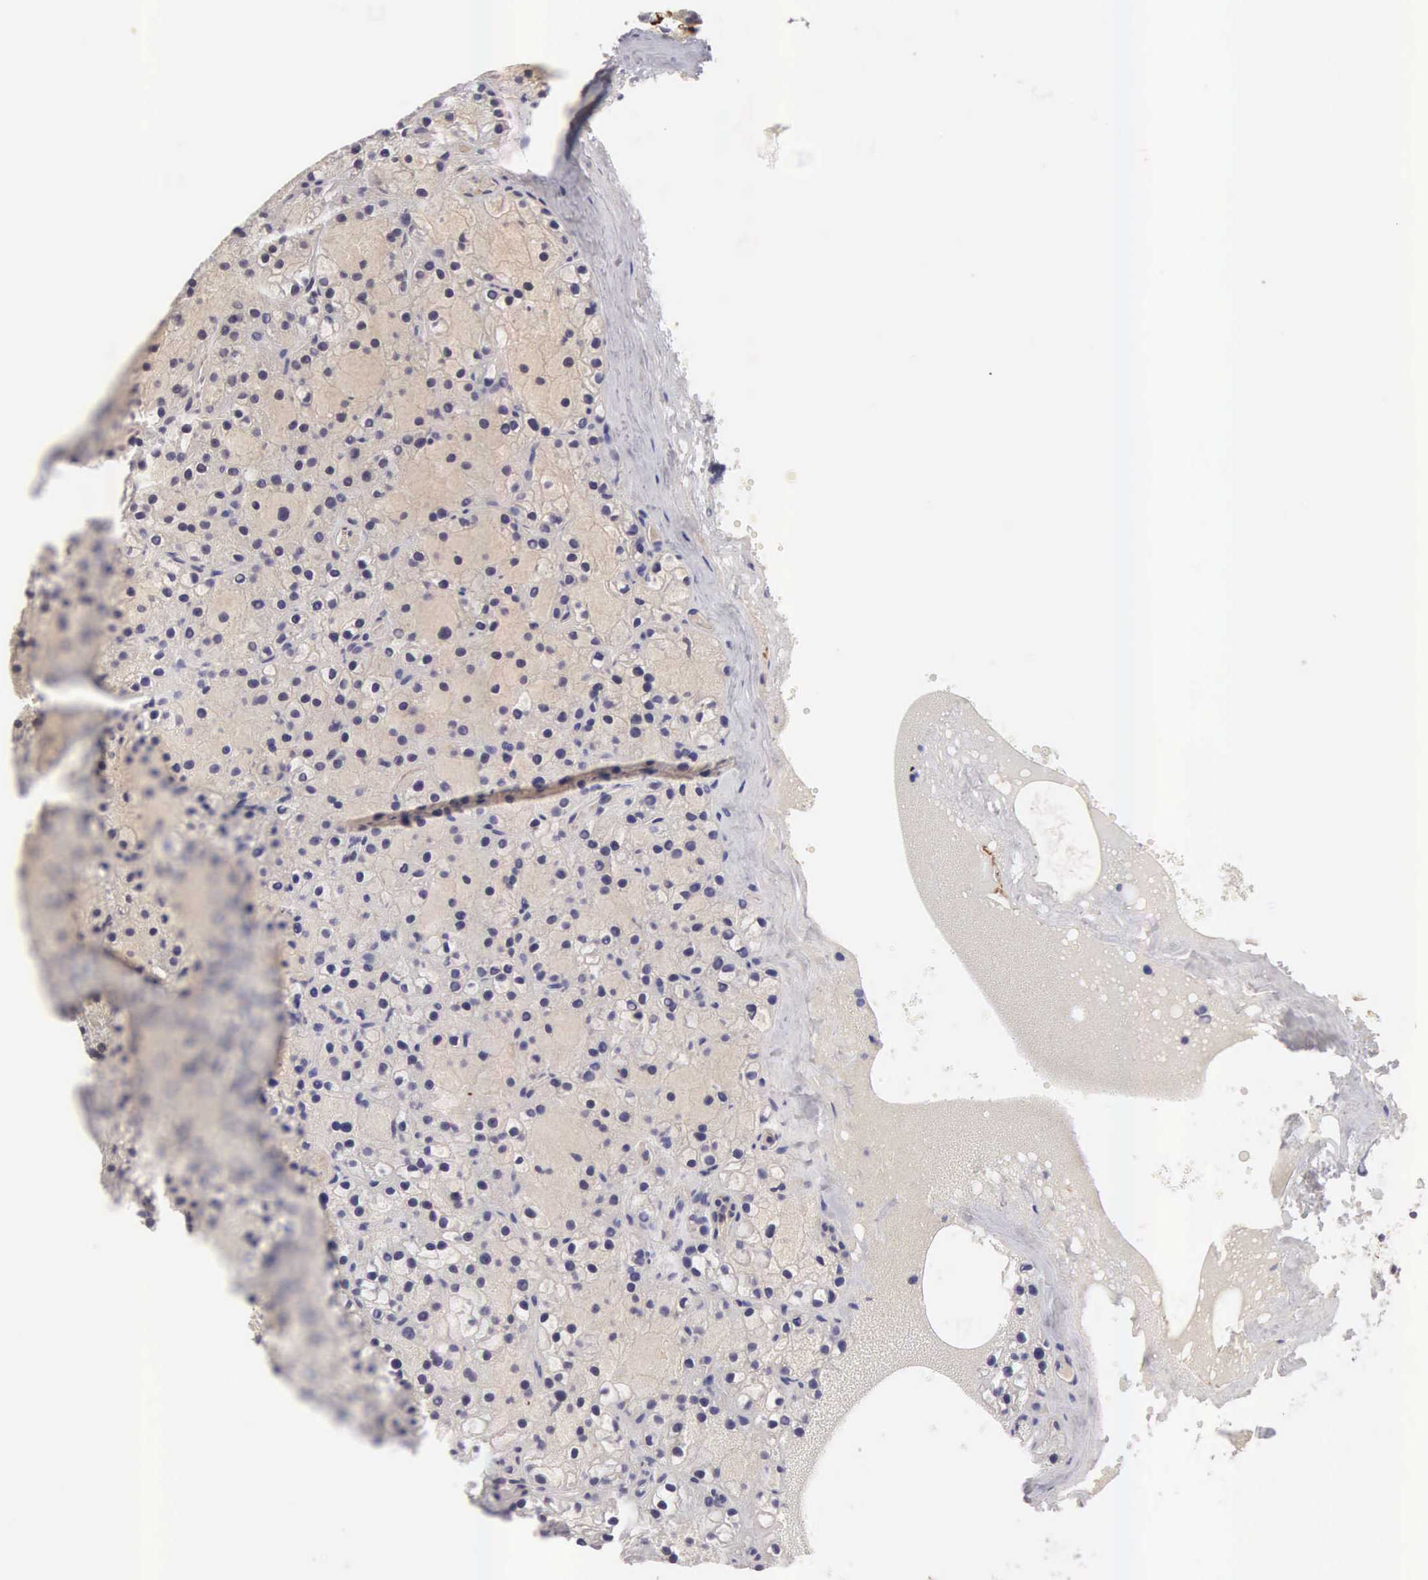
{"staining": {"intensity": "negative", "quantity": "none", "location": "none"}, "tissue": "parathyroid gland", "cell_type": "Glandular cells", "image_type": "normal", "snomed": [{"axis": "morphology", "description": "Normal tissue, NOS"}, {"axis": "topography", "description": "Parathyroid gland"}], "caption": "A high-resolution micrograph shows immunohistochemistry (IHC) staining of benign parathyroid gland, which shows no significant staining in glandular cells.", "gene": "CLU", "patient": {"sex": "female", "age": 71}}